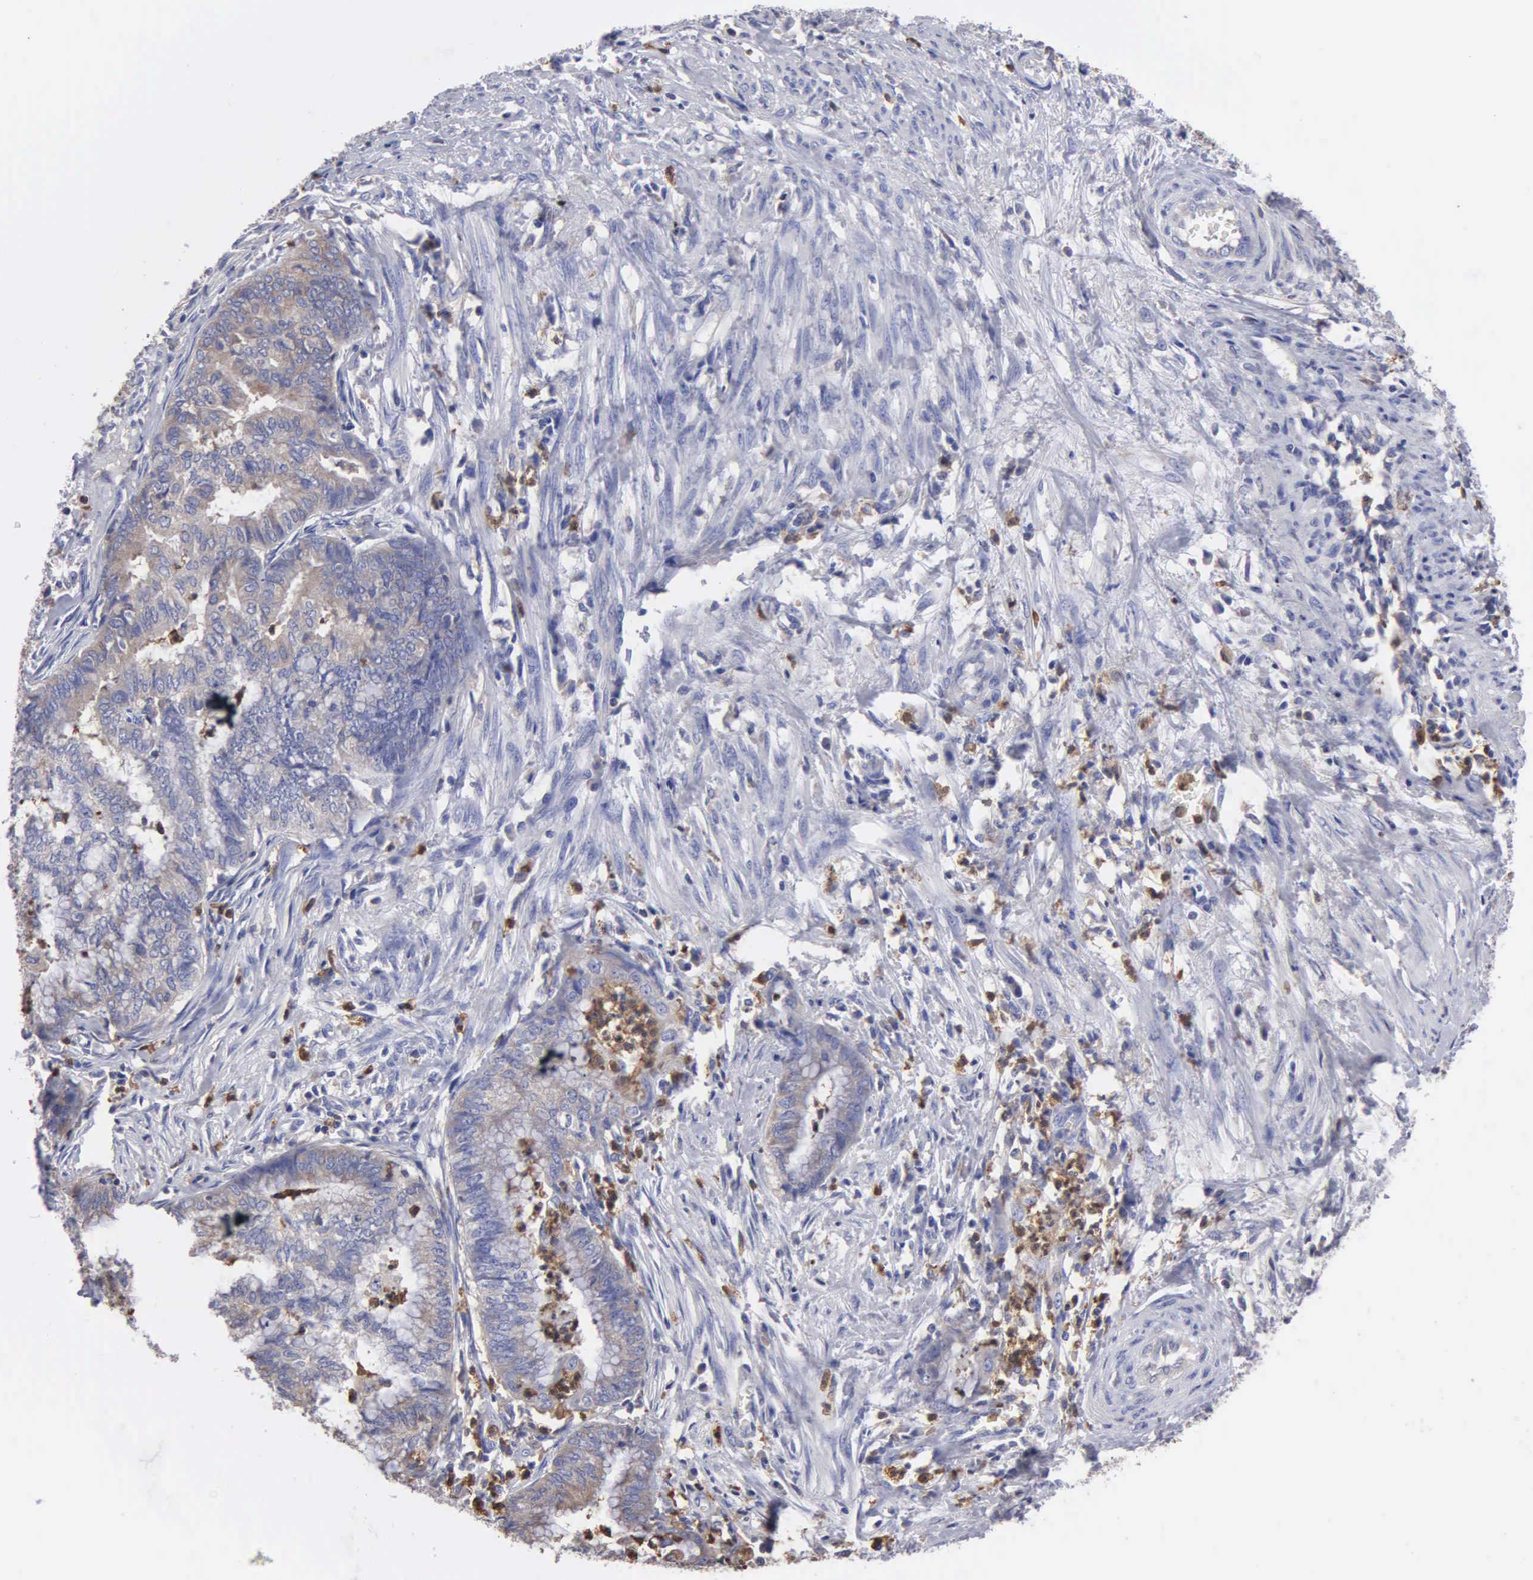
{"staining": {"intensity": "weak", "quantity": "<25%", "location": "cytoplasmic/membranous"}, "tissue": "endometrial cancer", "cell_type": "Tumor cells", "image_type": "cancer", "snomed": [{"axis": "morphology", "description": "Necrosis, NOS"}, {"axis": "morphology", "description": "Adenocarcinoma, NOS"}, {"axis": "topography", "description": "Endometrium"}], "caption": "A high-resolution photomicrograph shows immunohistochemistry (IHC) staining of endometrial adenocarcinoma, which displays no significant positivity in tumor cells.", "gene": "G6PD", "patient": {"sex": "female", "age": 79}}